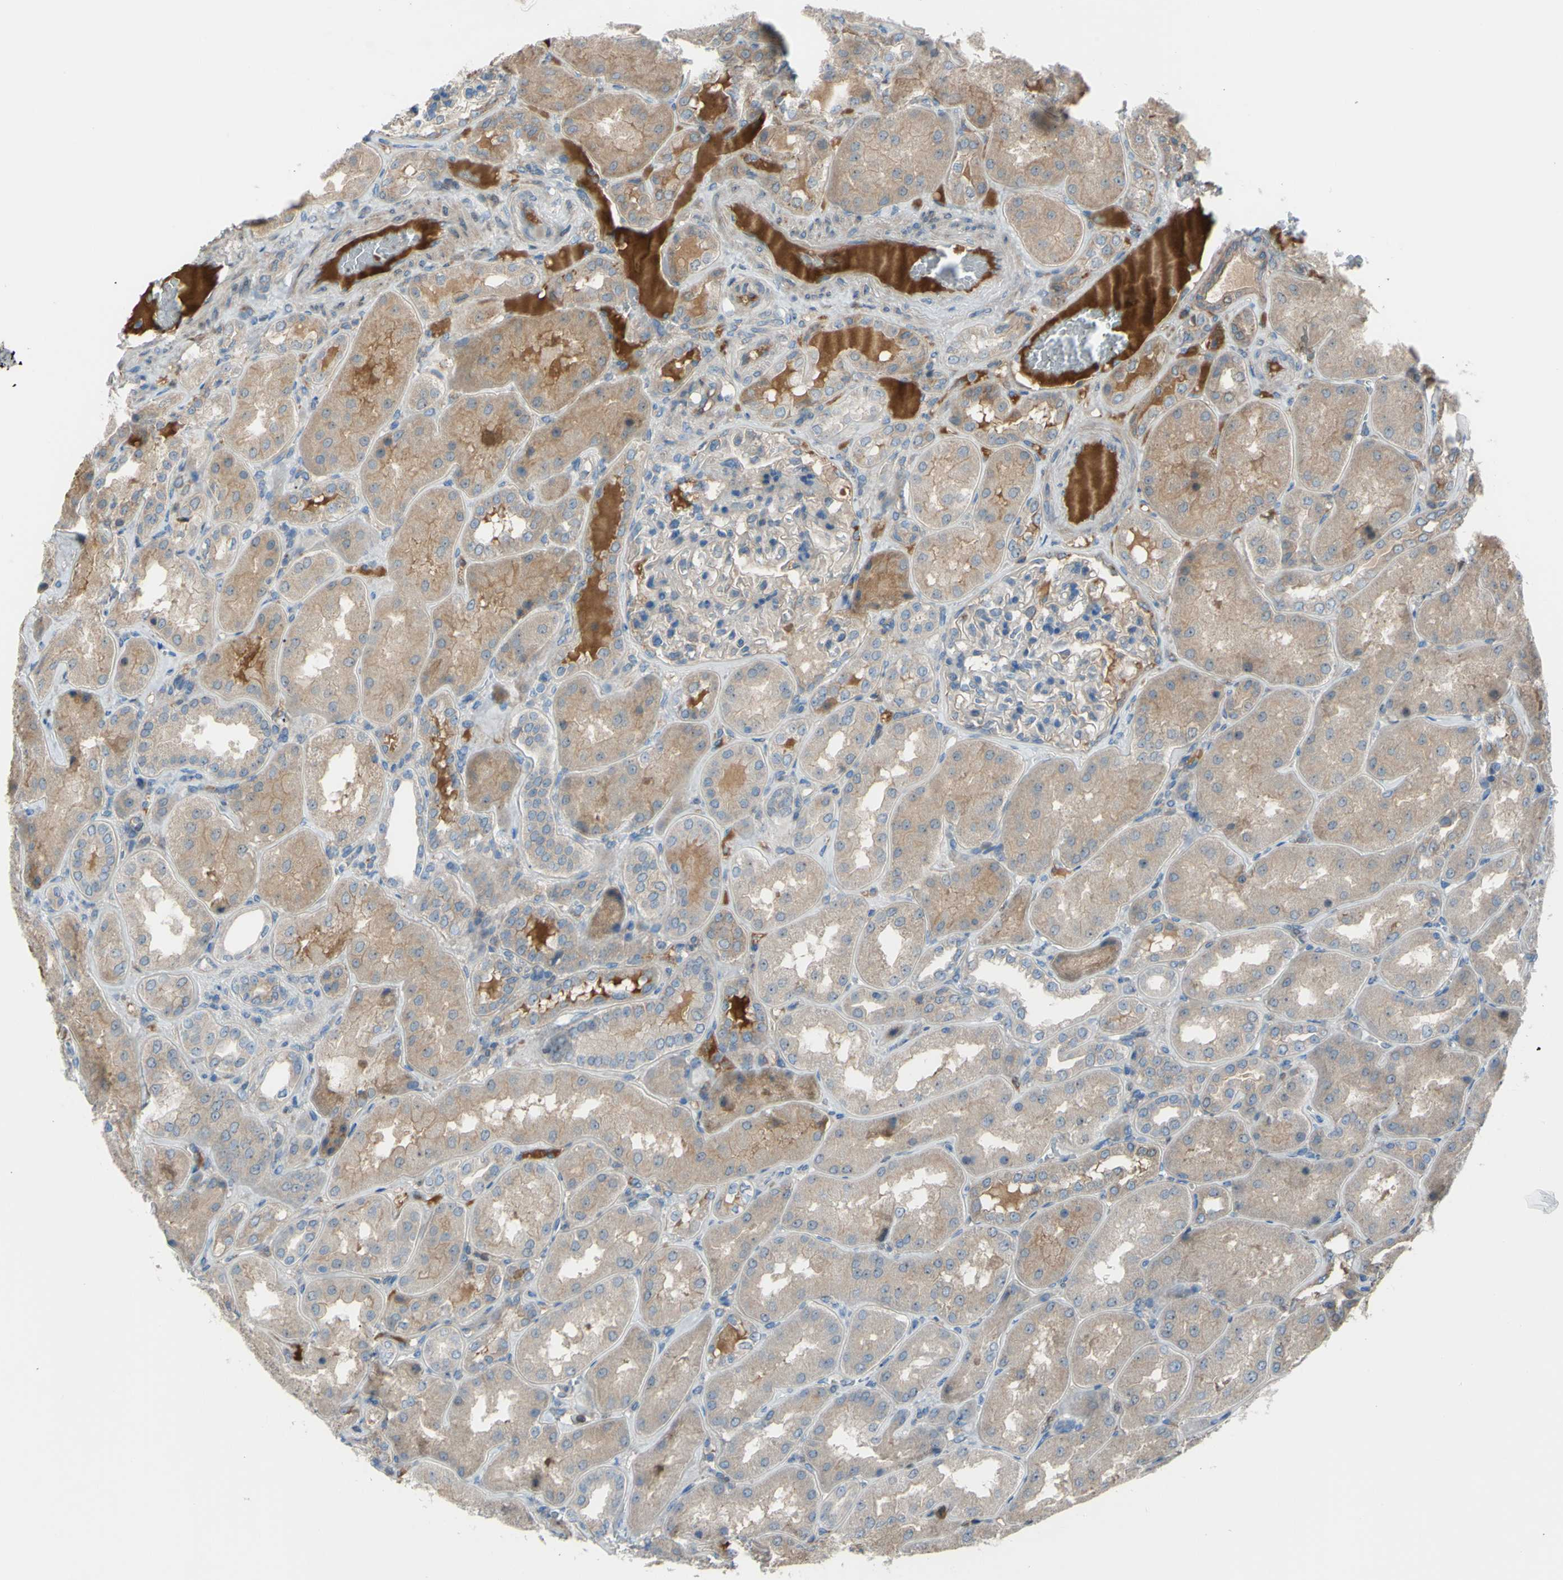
{"staining": {"intensity": "weak", "quantity": "25%-75%", "location": "cytoplasmic/membranous"}, "tissue": "kidney", "cell_type": "Cells in glomeruli", "image_type": "normal", "snomed": [{"axis": "morphology", "description": "Normal tissue, NOS"}, {"axis": "topography", "description": "Kidney"}], "caption": "Immunohistochemistry (IHC) staining of normal kidney, which displays low levels of weak cytoplasmic/membranous expression in approximately 25%-75% of cells in glomeruli indicating weak cytoplasmic/membranous protein expression. The staining was performed using DAB (brown) for protein detection and nuclei were counterstained in hematoxylin (blue).", "gene": "ATRN", "patient": {"sex": "female", "age": 56}}